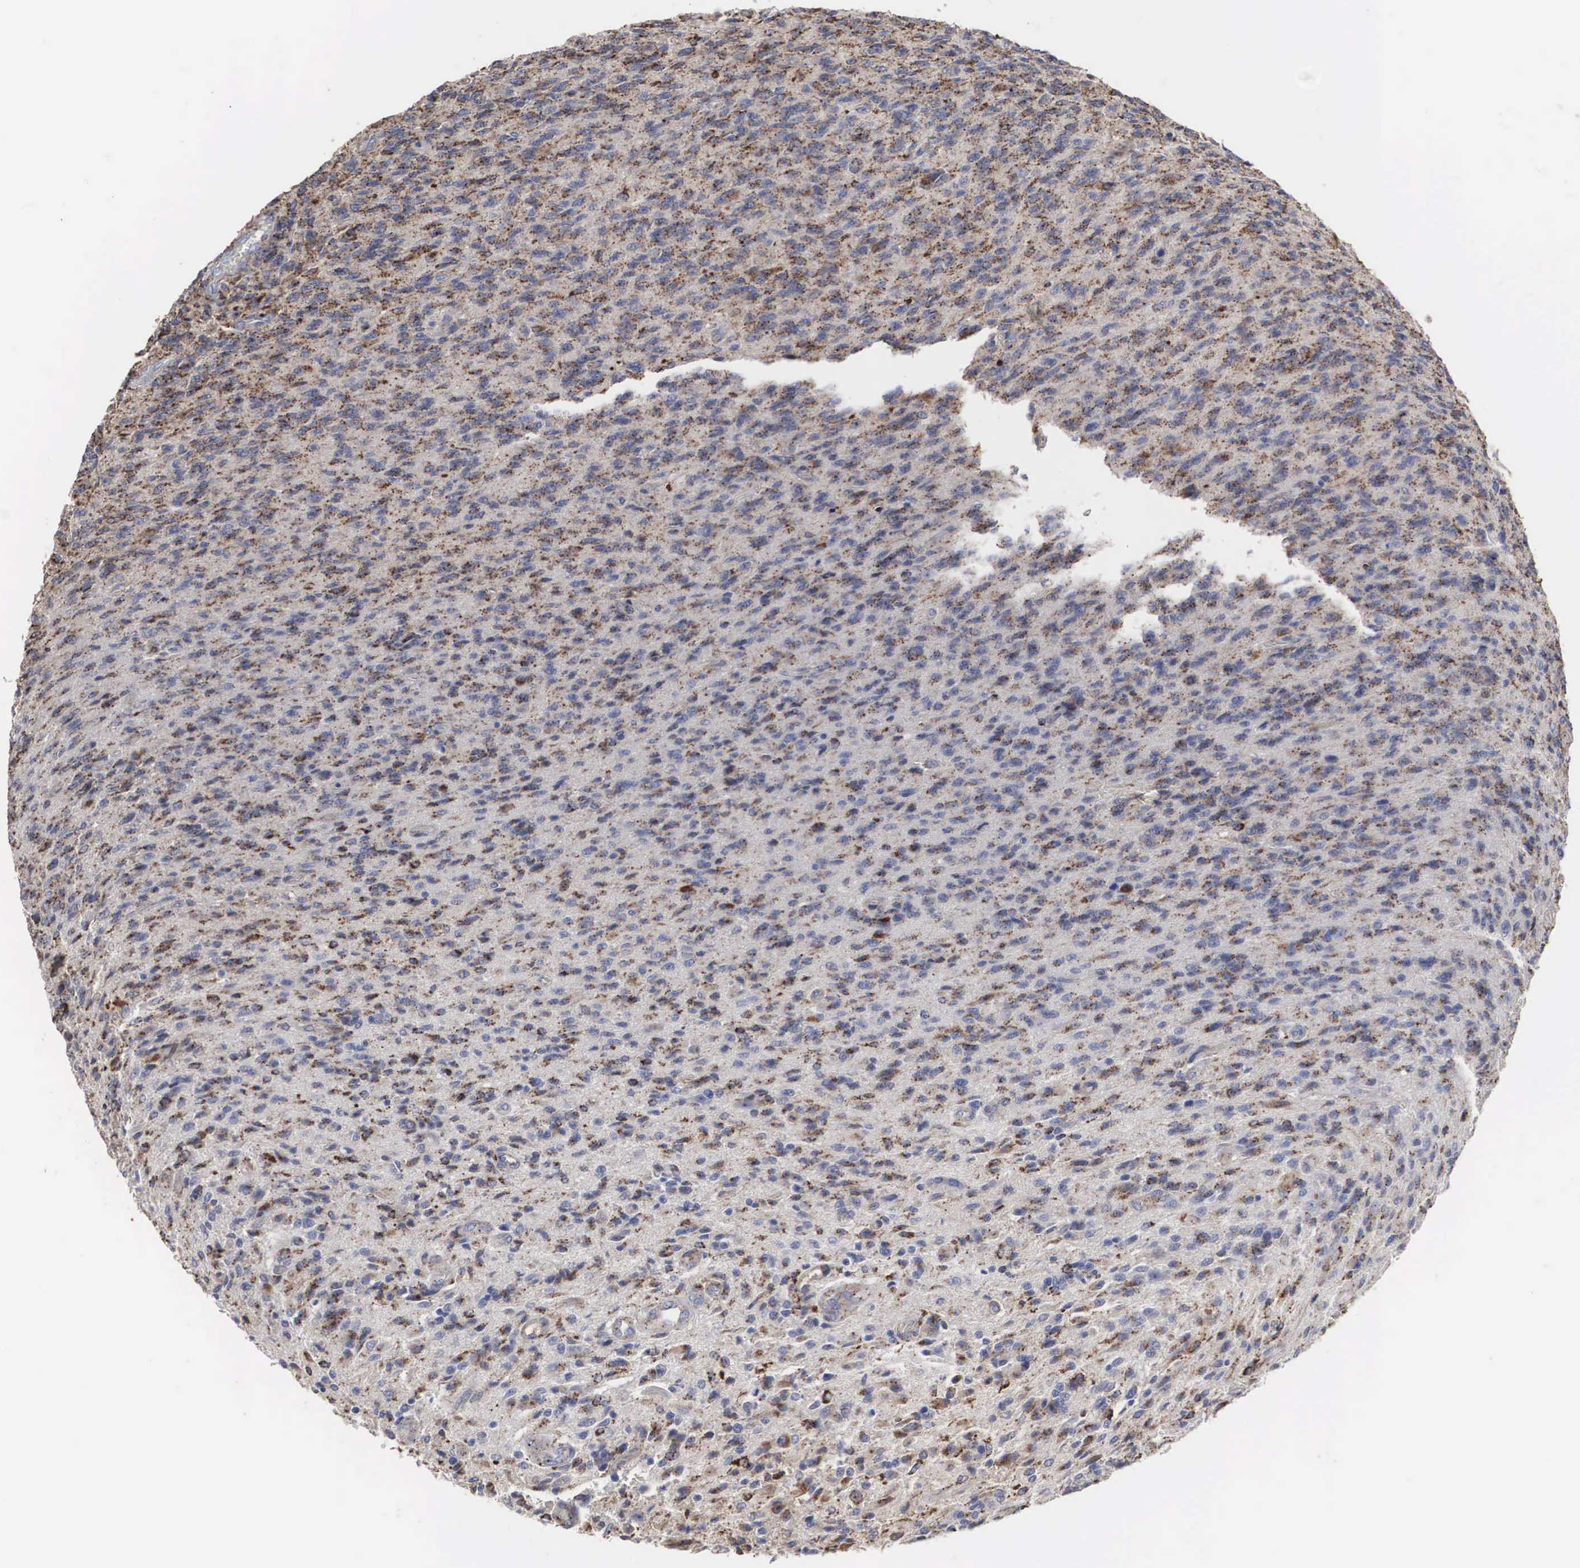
{"staining": {"intensity": "moderate", "quantity": "25%-75%", "location": "cytoplasmic/membranous"}, "tissue": "glioma", "cell_type": "Tumor cells", "image_type": "cancer", "snomed": [{"axis": "morphology", "description": "Glioma, malignant, High grade"}, {"axis": "topography", "description": "Brain"}], "caption": "High-magnification brightfield microscopy of malignant glioma (high-grade) stained with DAB (brown) and counterstained with hematoxylin (blue). tumor cells exhibit moderate cytoplasmic/membranous staining is identified in about25%-75% of cells.", "gene": "LGALS3BP", "patient": {"sex": "male", "age": 36}}